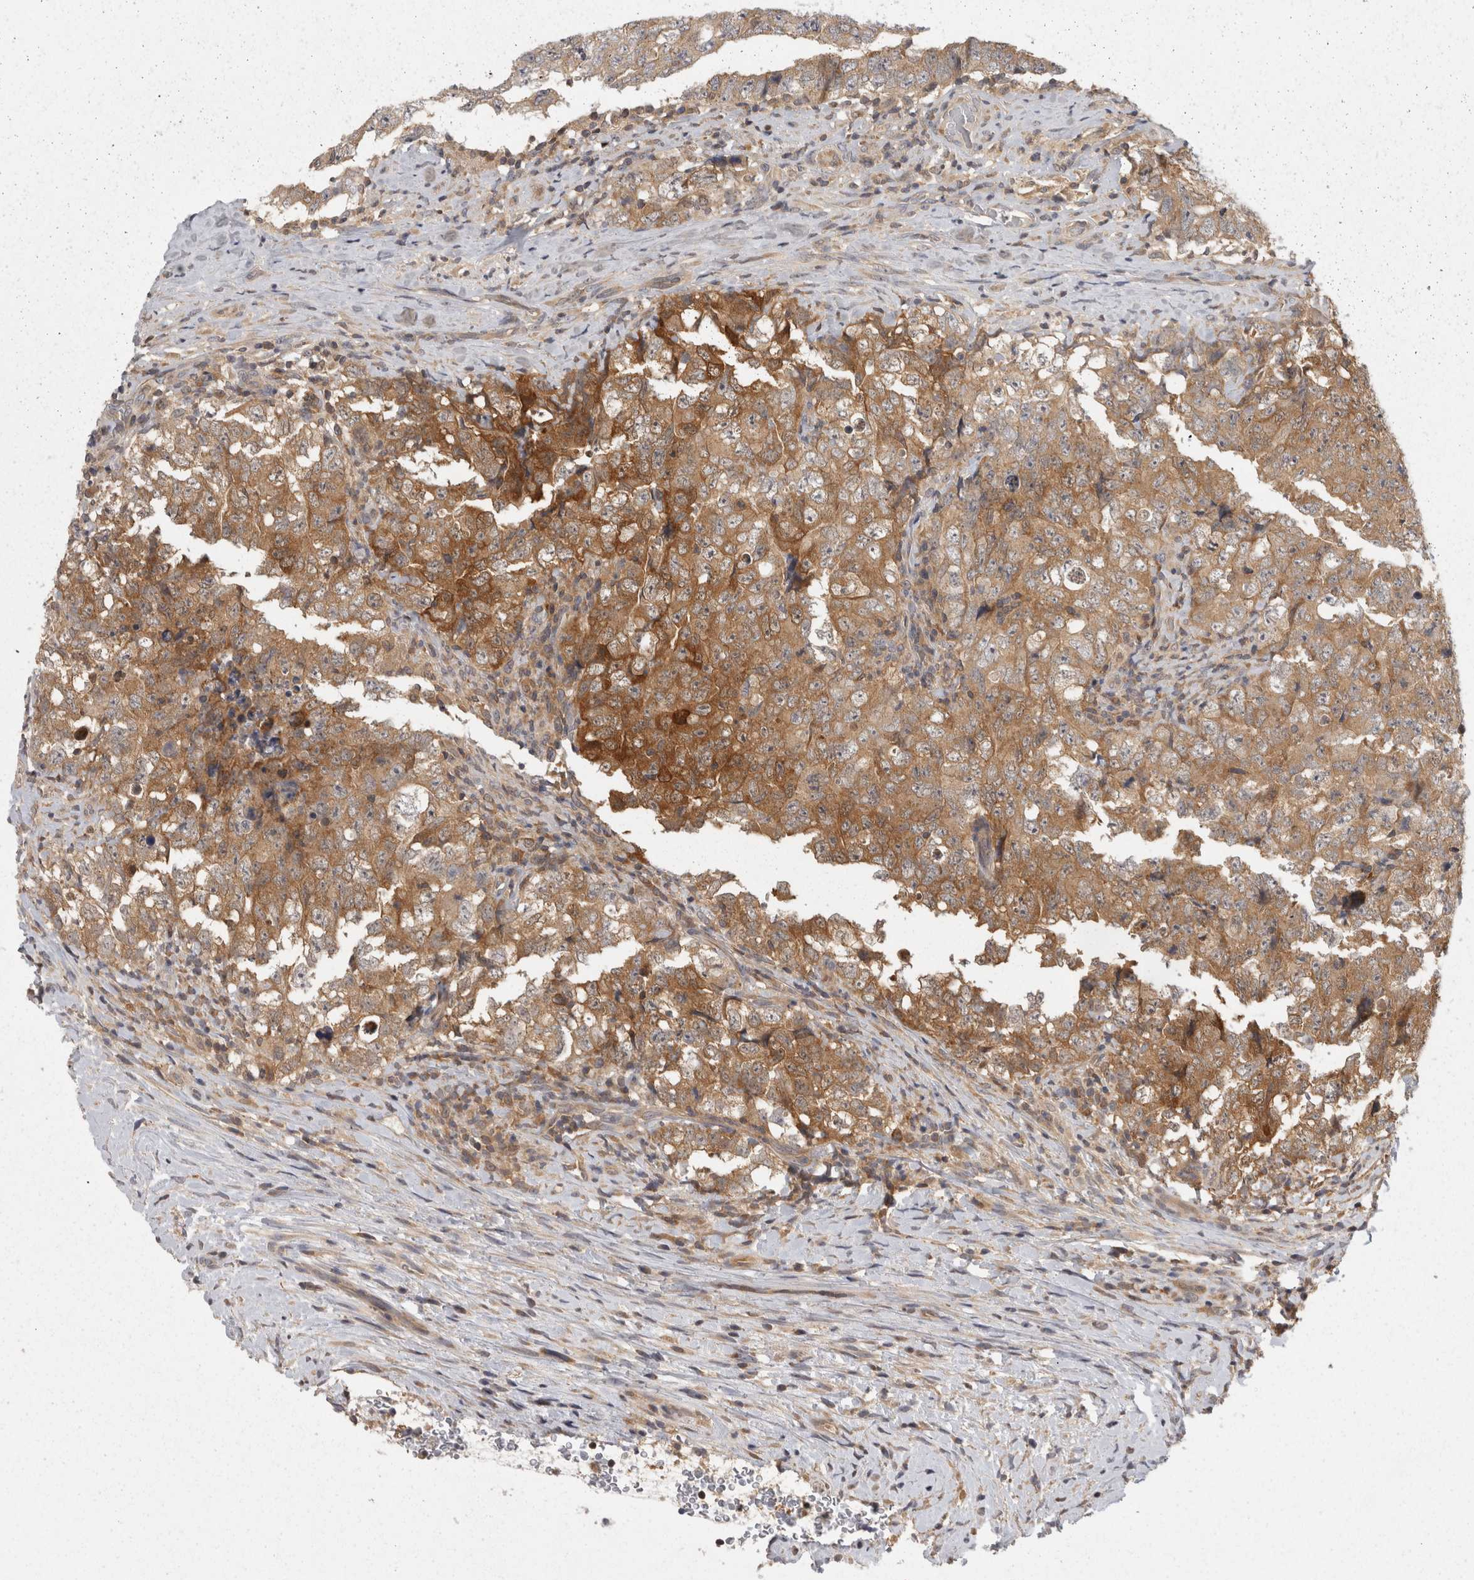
{"staining": {"intensity": "moderate", "quantity": ">75%", "location": "cytoplasmic/membranous"}, "tissue": "testis cancer", "cell_type": "Tumor cells", "image_type": "cancer", "snomed": [{"axis": "morphology", "description": "Carcinoma, Embryonal, NOS"}, {"axis": "topography", "description": "Testis"}], "caption": "Human embryonal carcinoma (testis) stained for a protein (brown) demonstrates moderate cytoplasmic/membranous positive staining in about >75% of tumor cells.", "gene": "ACAT2", "patient": {"sex": "male", "age": 26}}